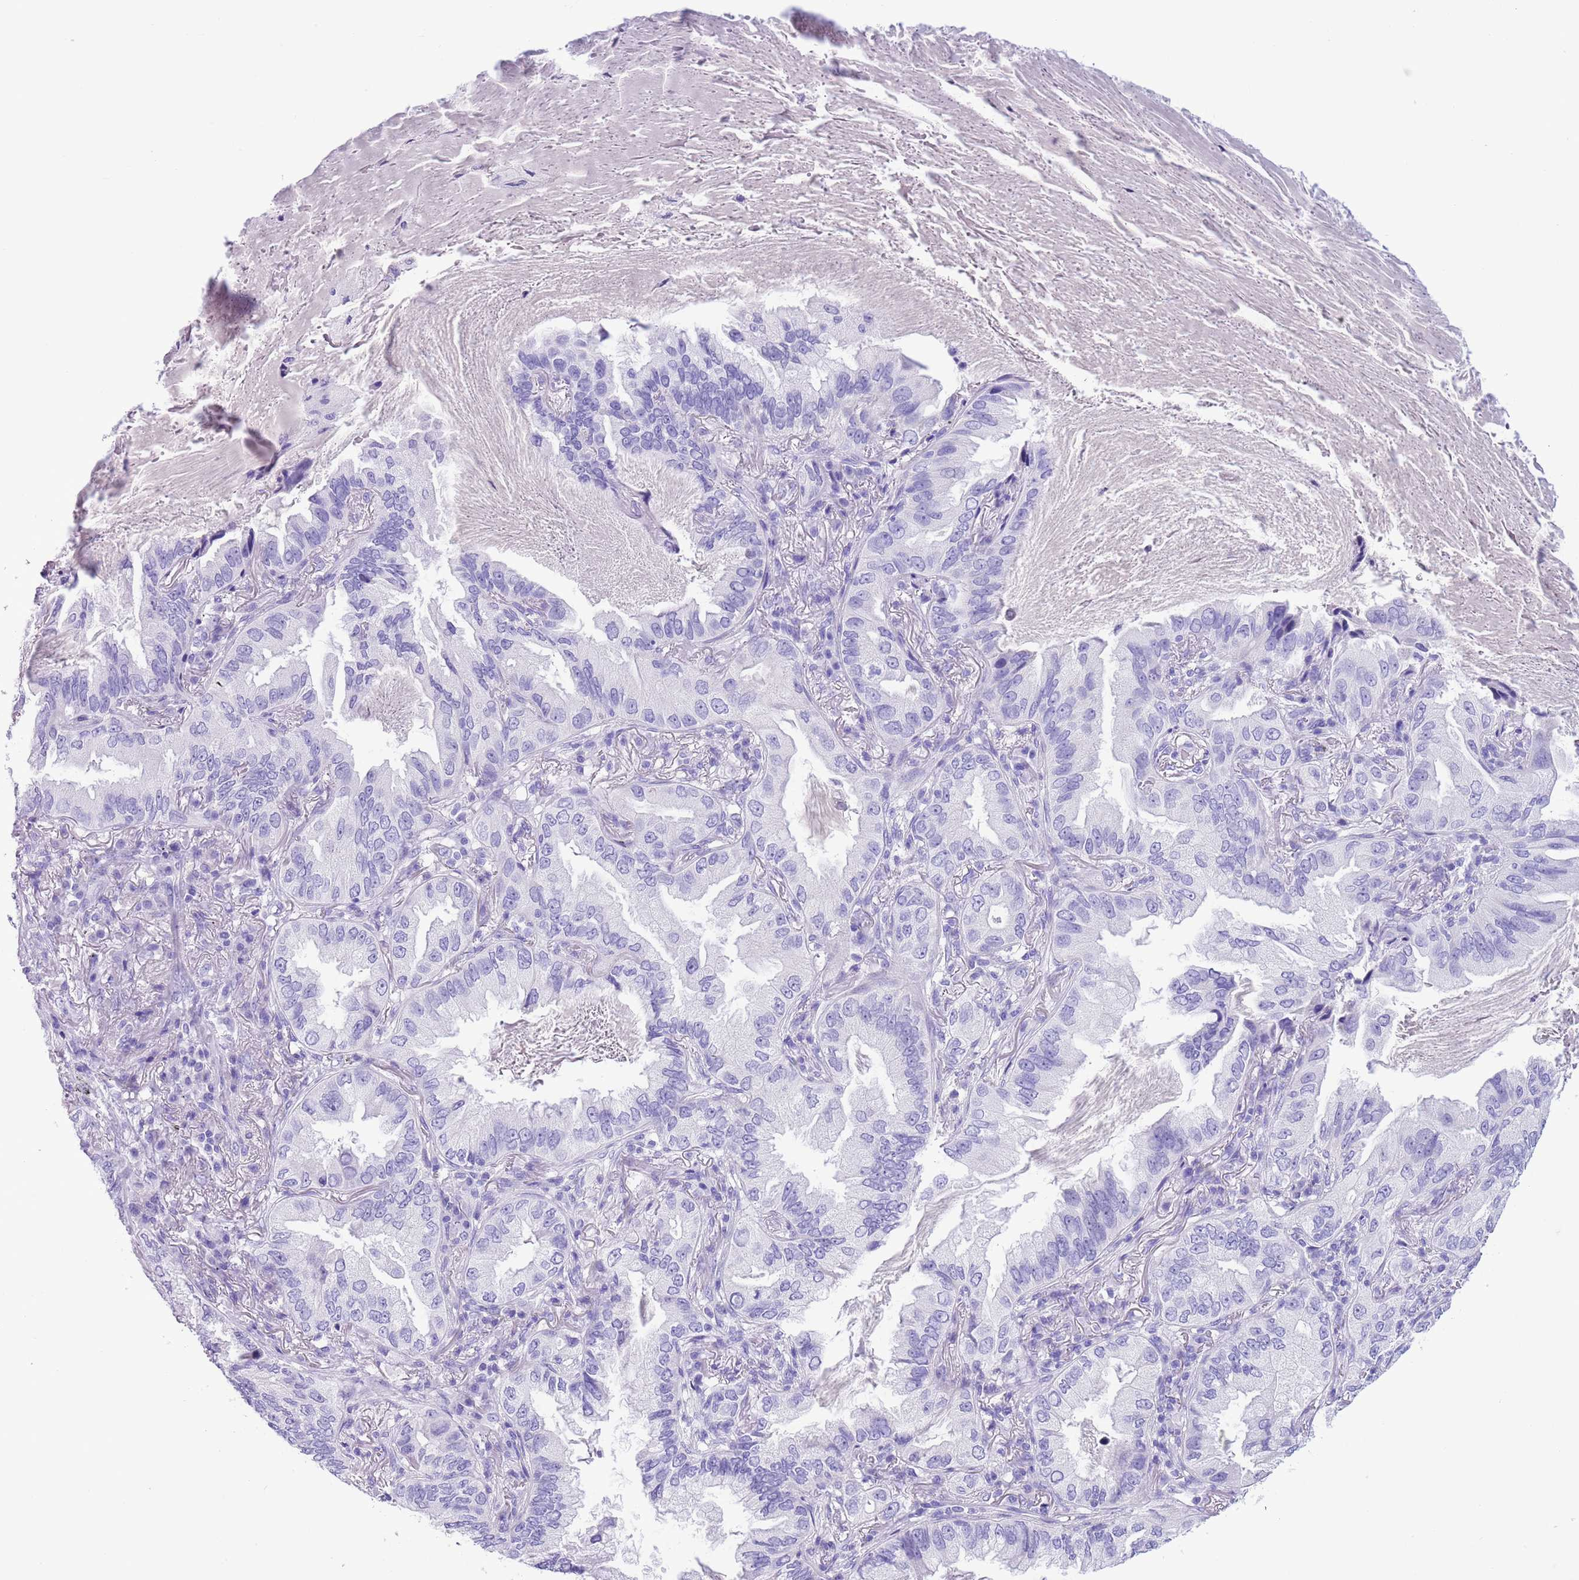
{"staining": {"intensity": "negative", "quantity": "none", "location": "none"}, "tissue": "lung cancer", "cell_type": "Tumor cells", "image_type": "cancer", "snomed": [{"axis": "morphology", "description": "Adenocarcinoma, NOS"}, {"axis": "topography", "description": "Lung"}], "caption": "High power microscopy micrograph of an immunohistochemistry (IHC) photomicrograph of lung adenocarcinoma, revealing no significant staining in tumor cells.", "gene": "TBC1D10B", "patient": {"sex": "female", "age": 69}}